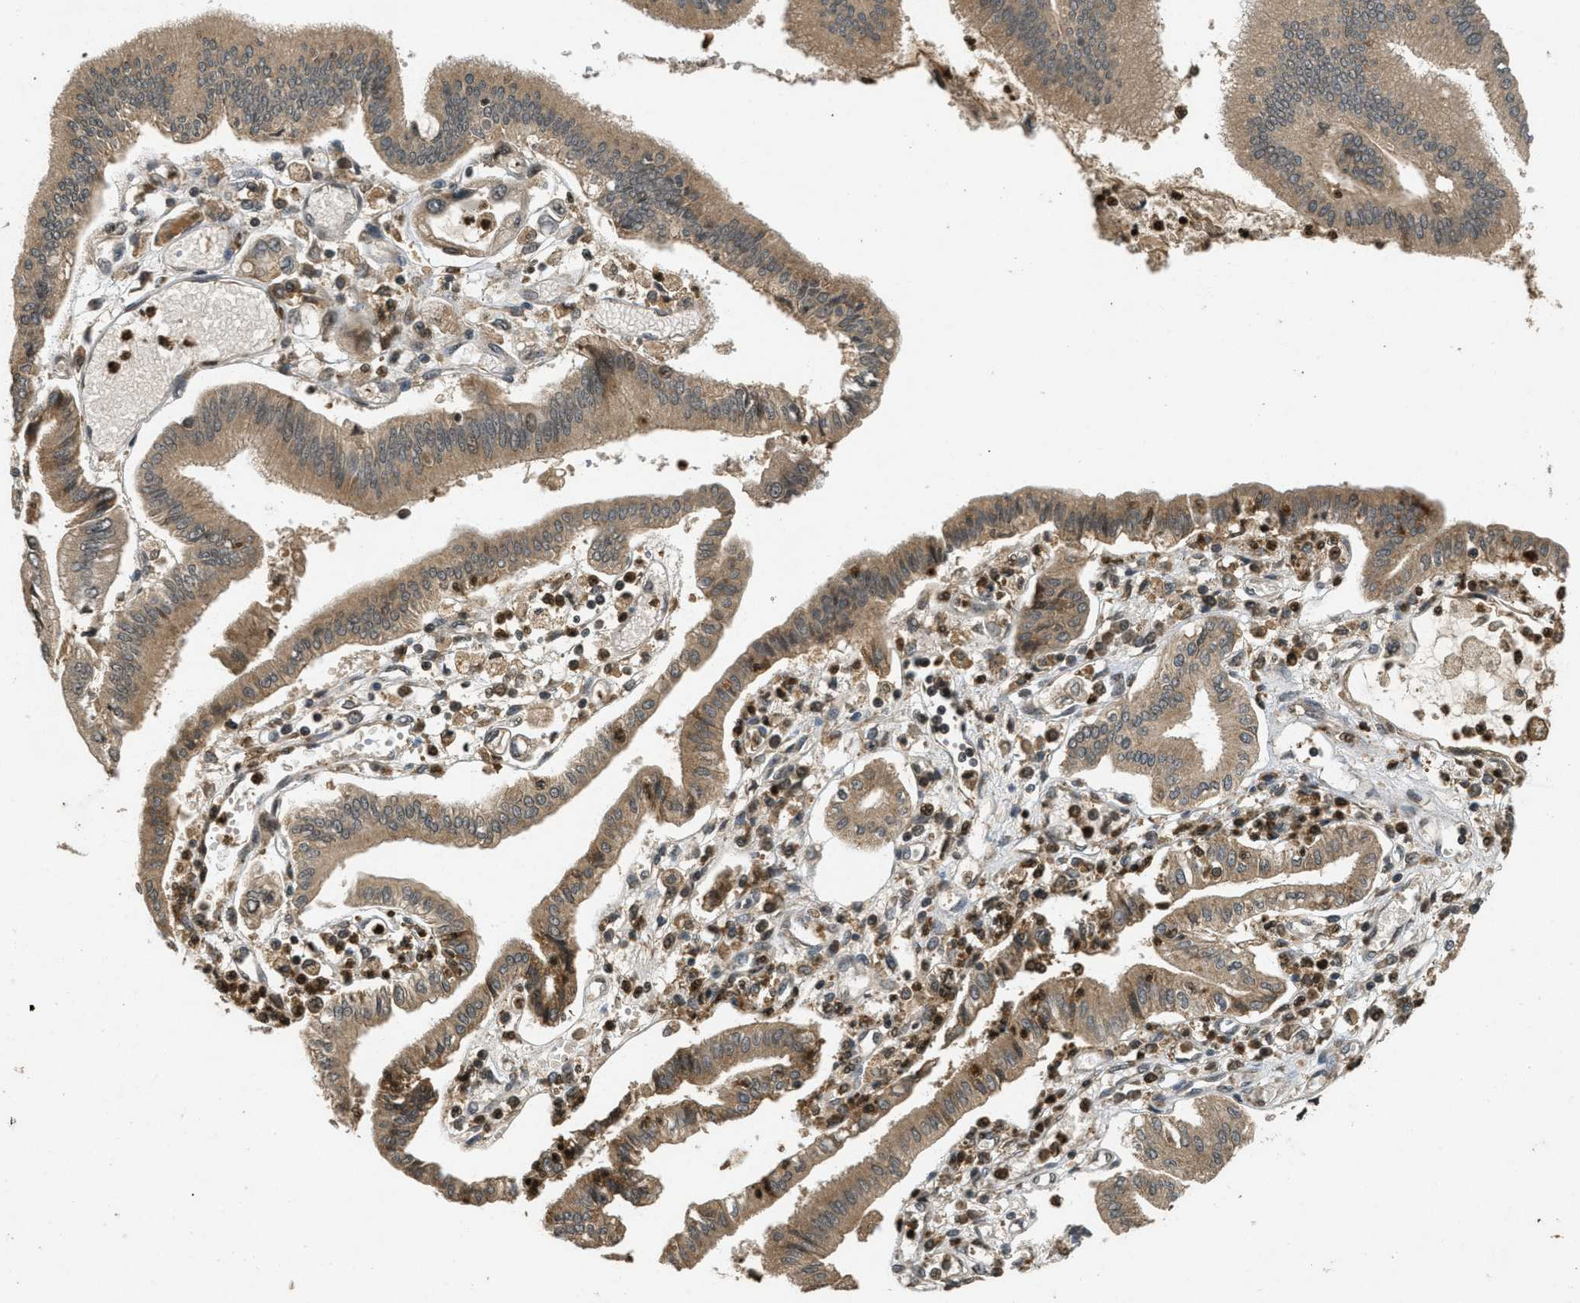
{"staining": {"intensity": "moderate", "quantity": ">75%", "location": "cytoplasmic/membranous"}, "tissue": "pancreatic cancer", "cell_type": "Tumor cells", "image_type": "cancer", "snomed": [{"axis": "morphology", "description": "Adenocarcinoma, NOS"}, {"axis": "topography", "description": "Pancreas"}], "caption": "IHC photomicrograph of human pancreatic cancer (adenocarcinoma) stained for a protein (brown), which displays medium levels of moderate cytoplasmic/membranous staining in approximately >75% of tumor cells.", "gene": "ATG7", "patient": {"sex": "male", "age": 56}}